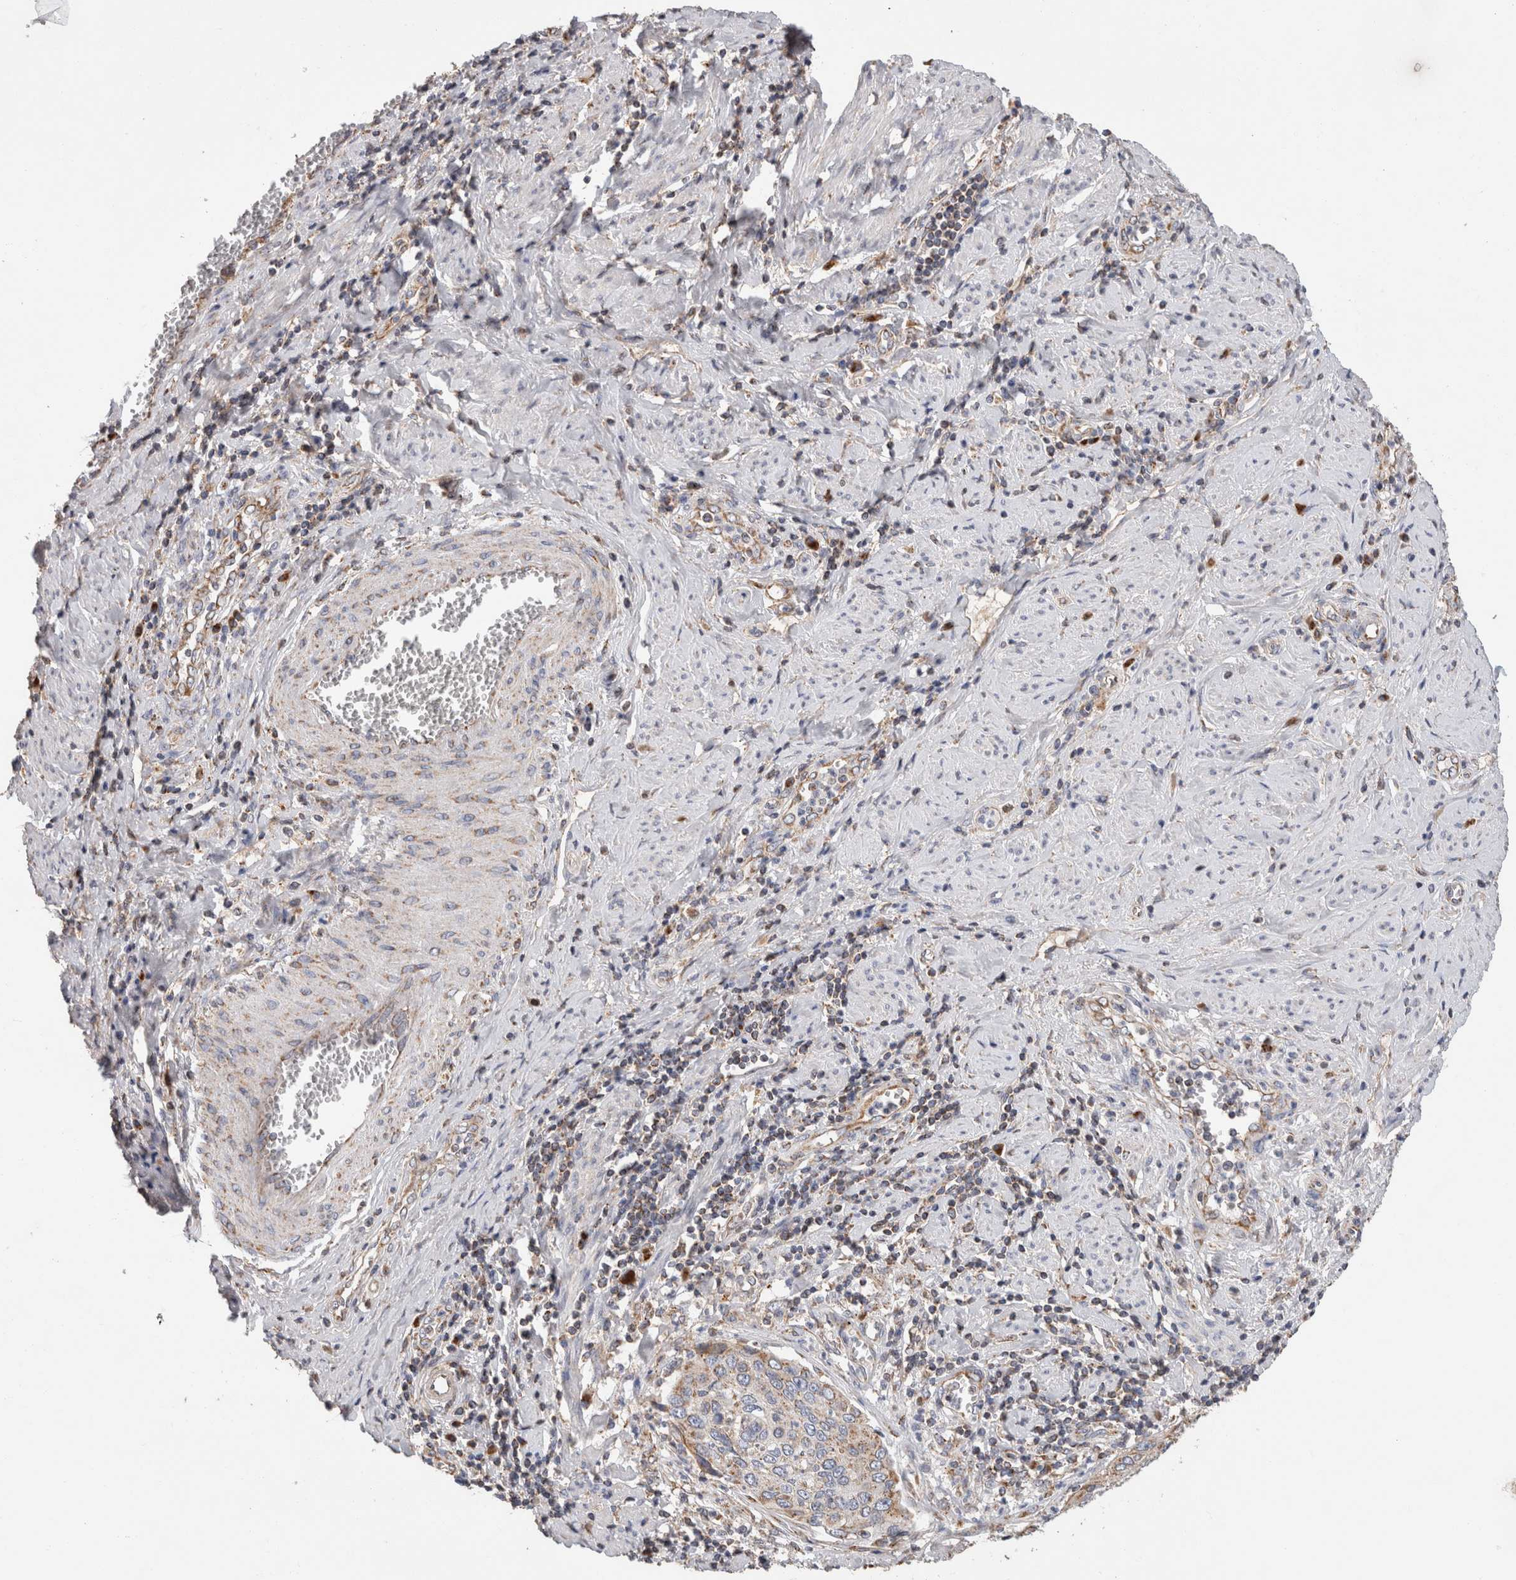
{"staining": {"intensity": "weak", "quantity": "<25%", "location": "cytoplasmic/membranous"}, "tissue": "cervical cancer", "cell_type": "Tumor cells", "image_type": "cancer", "snomed": [{"axis": "morphology", "description": "Squamous cell carcinoma, NOS"}, {"axis": "topography", "description": "Cervix"}], "caption": "Cervical squamous cell carcinoma stained for a protein using immunohistochemistry (IHC) displays no expression tumor cells.", "gene": "IARS2", "patient": {"sex": "female", "age": 53}}